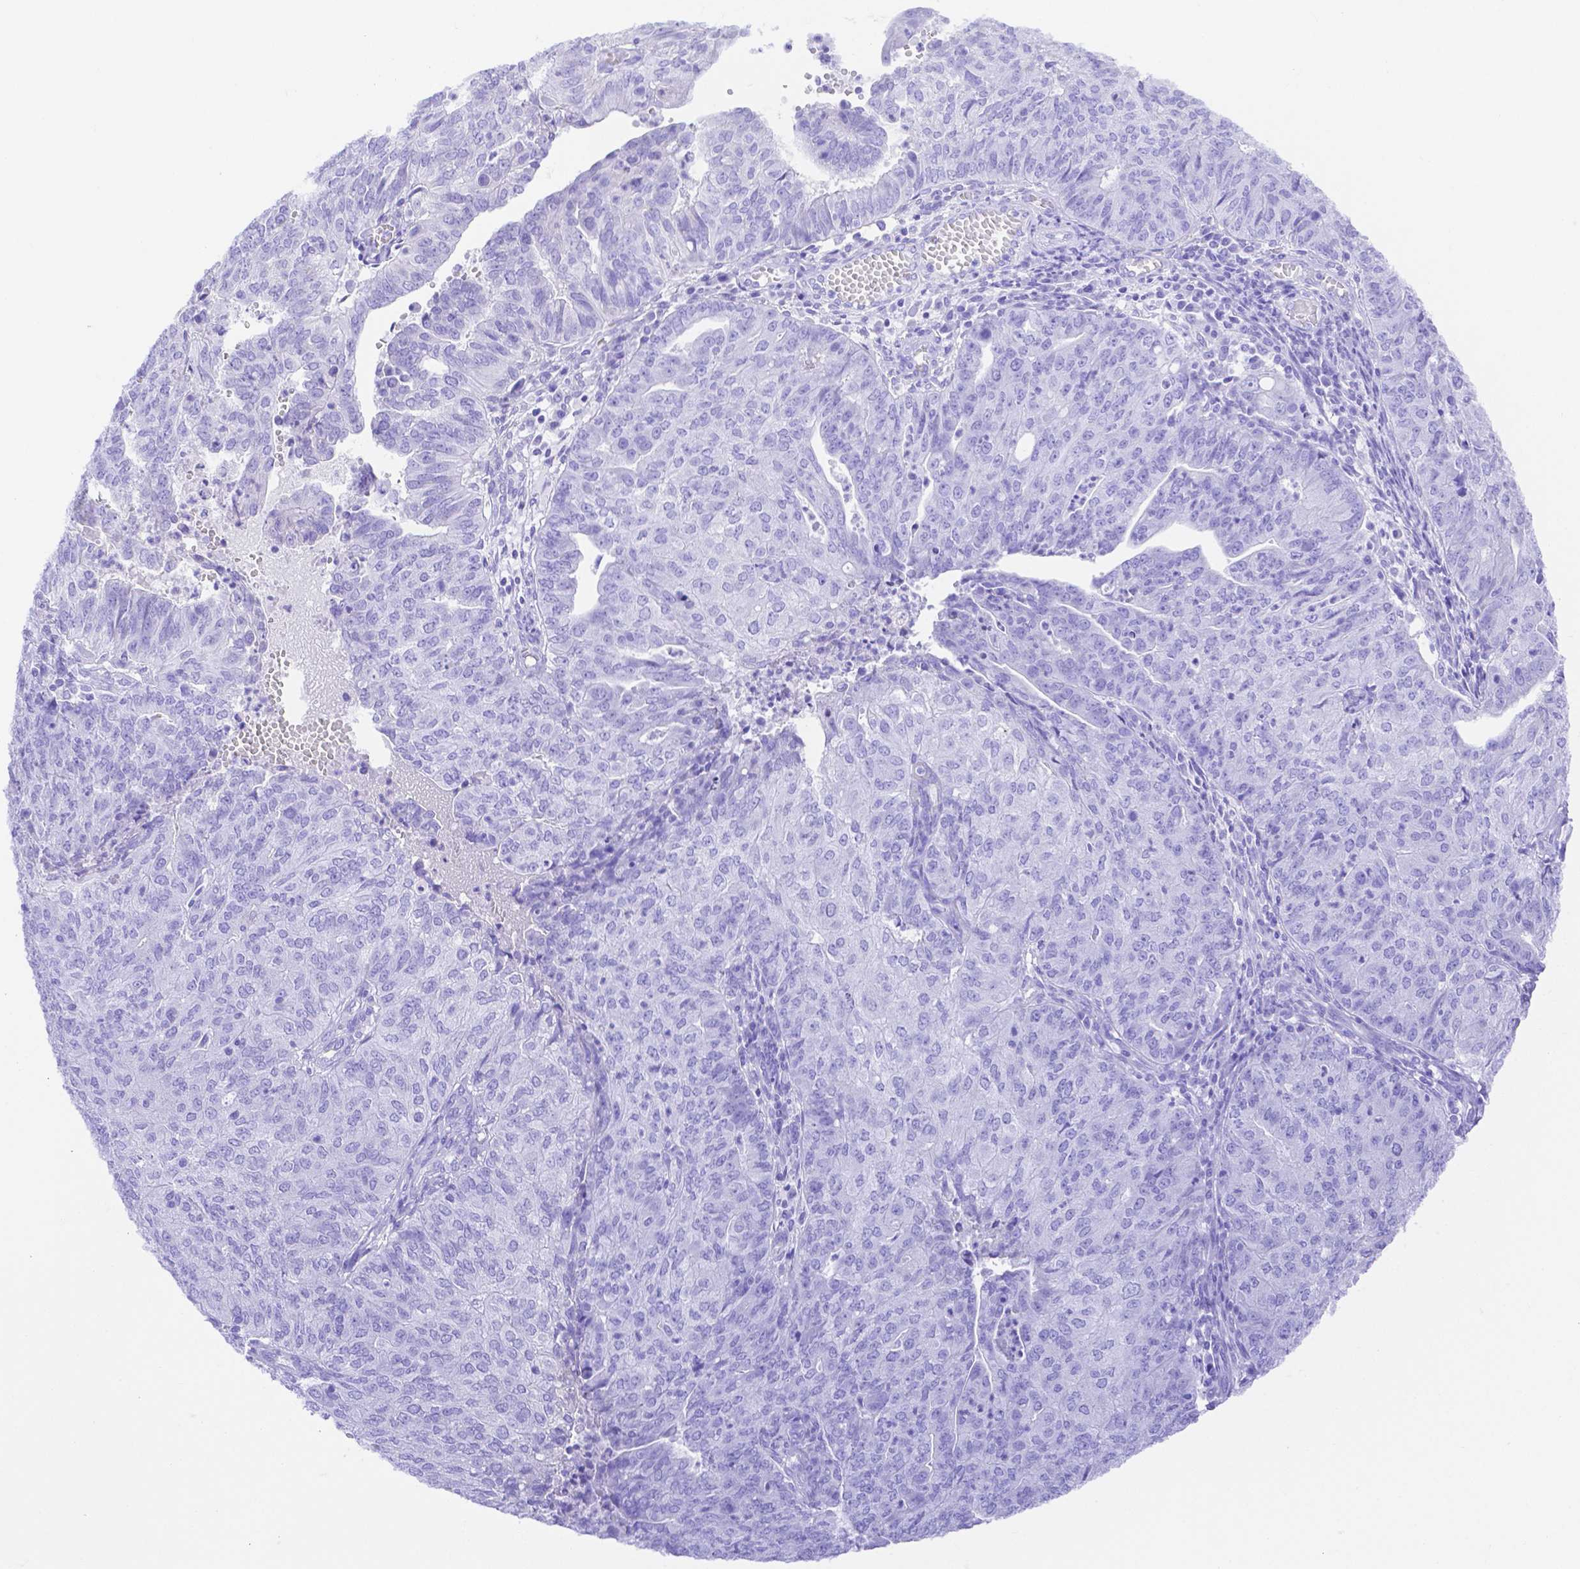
{"staining": {"intensity": "negative", "quantity": "none", "location": "none"}, "tissue": "endometrial cancer", "cell_type": "Tumor cells", "image_type": "cancer", "snomed": [{"axis": "morphology", "description": "Adenocarcinoma, NOS"}, {"axis": "topography", "description": "Endometrium"}], "caption": "Immunohistochemistry photomicrograph of endometrial cancer (adenocarcinoma) stained for a protein (brown), which exhibits no expression in tumor cells.", "gene": "SMR3A", "patient": {"sex": "female", "age": 82}}